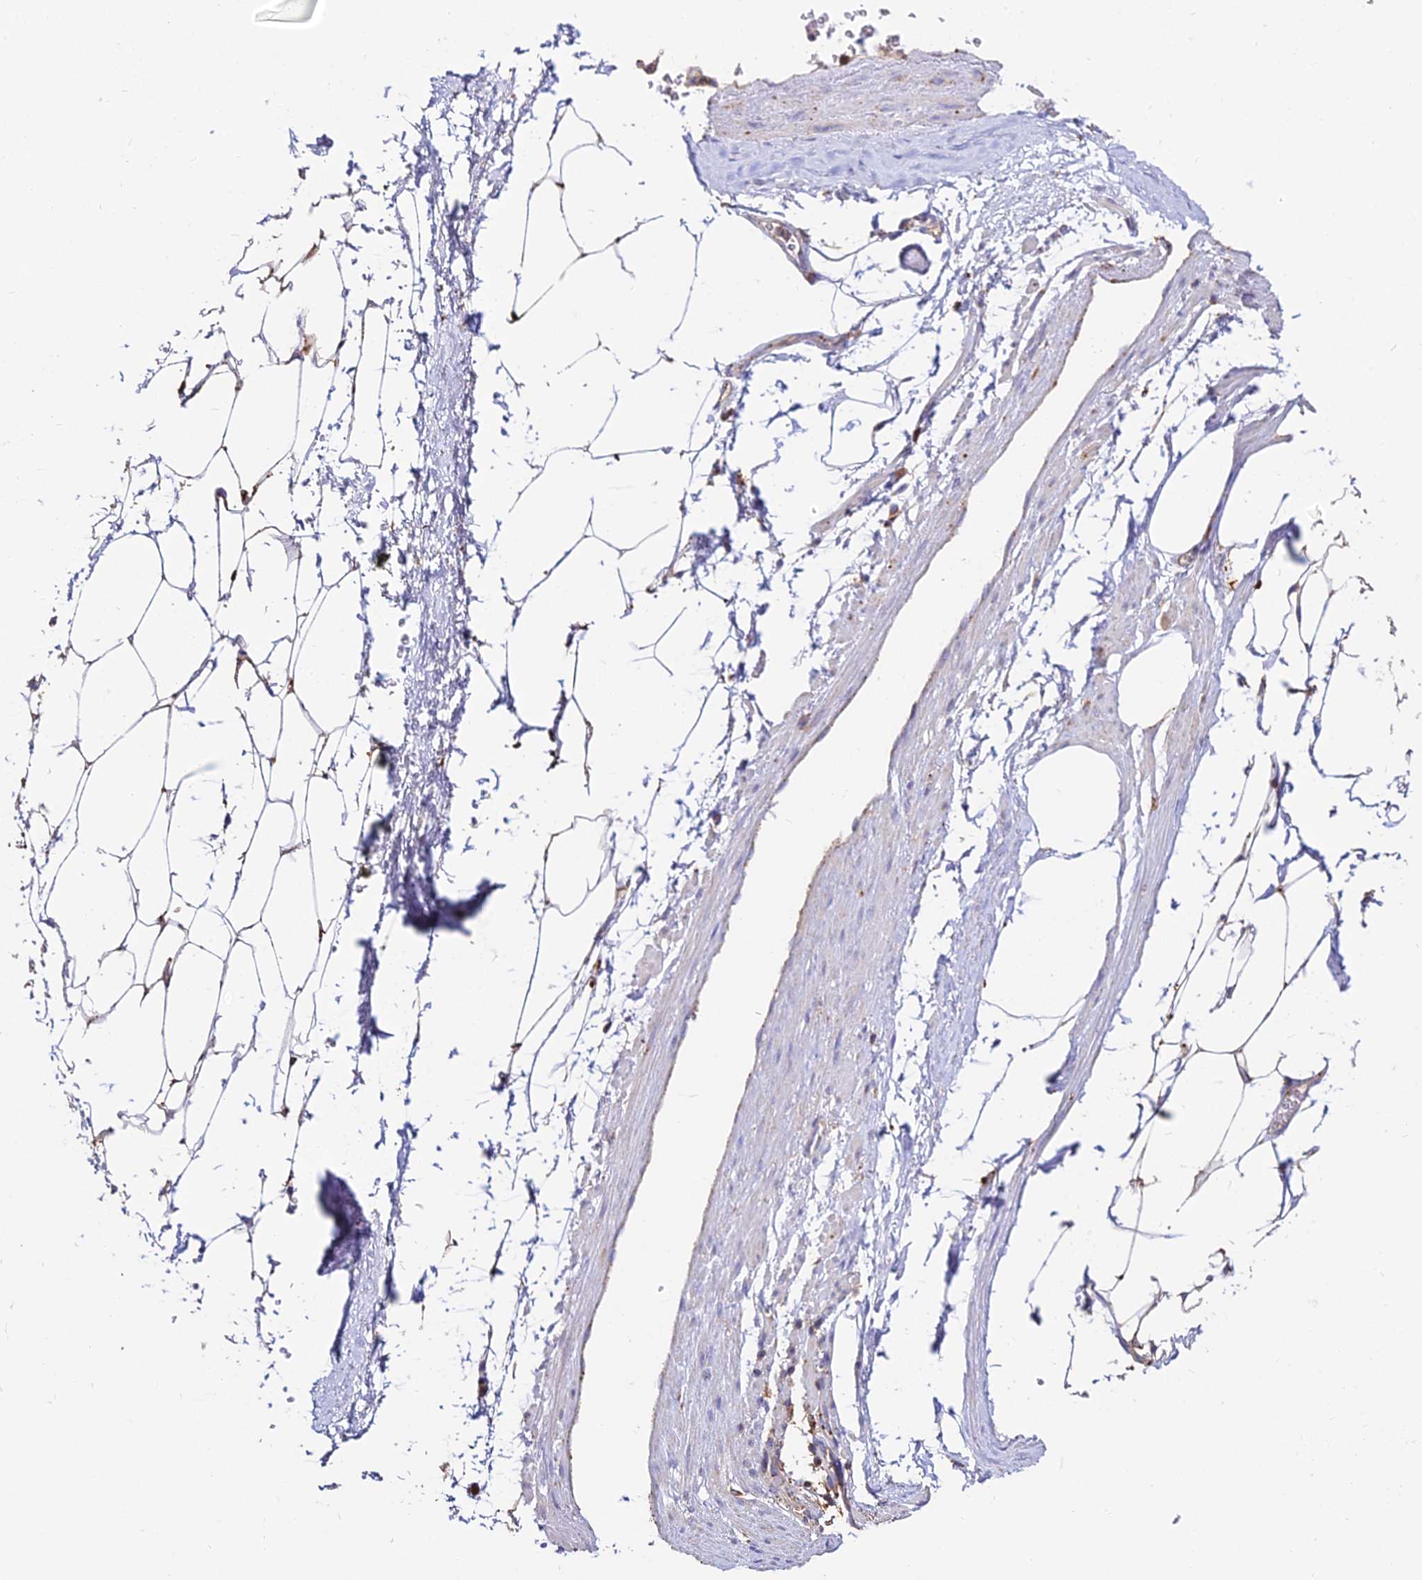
{"staining": {"intensity": "weak", "quantity": "25%-75%", "location": "cytoplasmic/membranous"}, "tissue": "adipose tissue", "cell_type": "Adipocytes", "image_type": "normal", "snomed": [{"axis": "morphology", "description": "Normal tissue, NOS"}, {"axis": "morphology", "description": "Adenocarcinoma, Low grade"}, {"axis": "topography", "description": "Prostate"}, {"axis": "topography", "description": "Peripheral nerve tissue"}], "caption": "Immunohistochemistry histopathology image of normal human adipose tissue stained for a protein (brown), which exhibits low levels of weak cytoplasmic/membranous positivity in about 25%-75% of adipocytes.", "gene": "PNLIPRP3", "patient": {"sex": "male", "age": 63}}